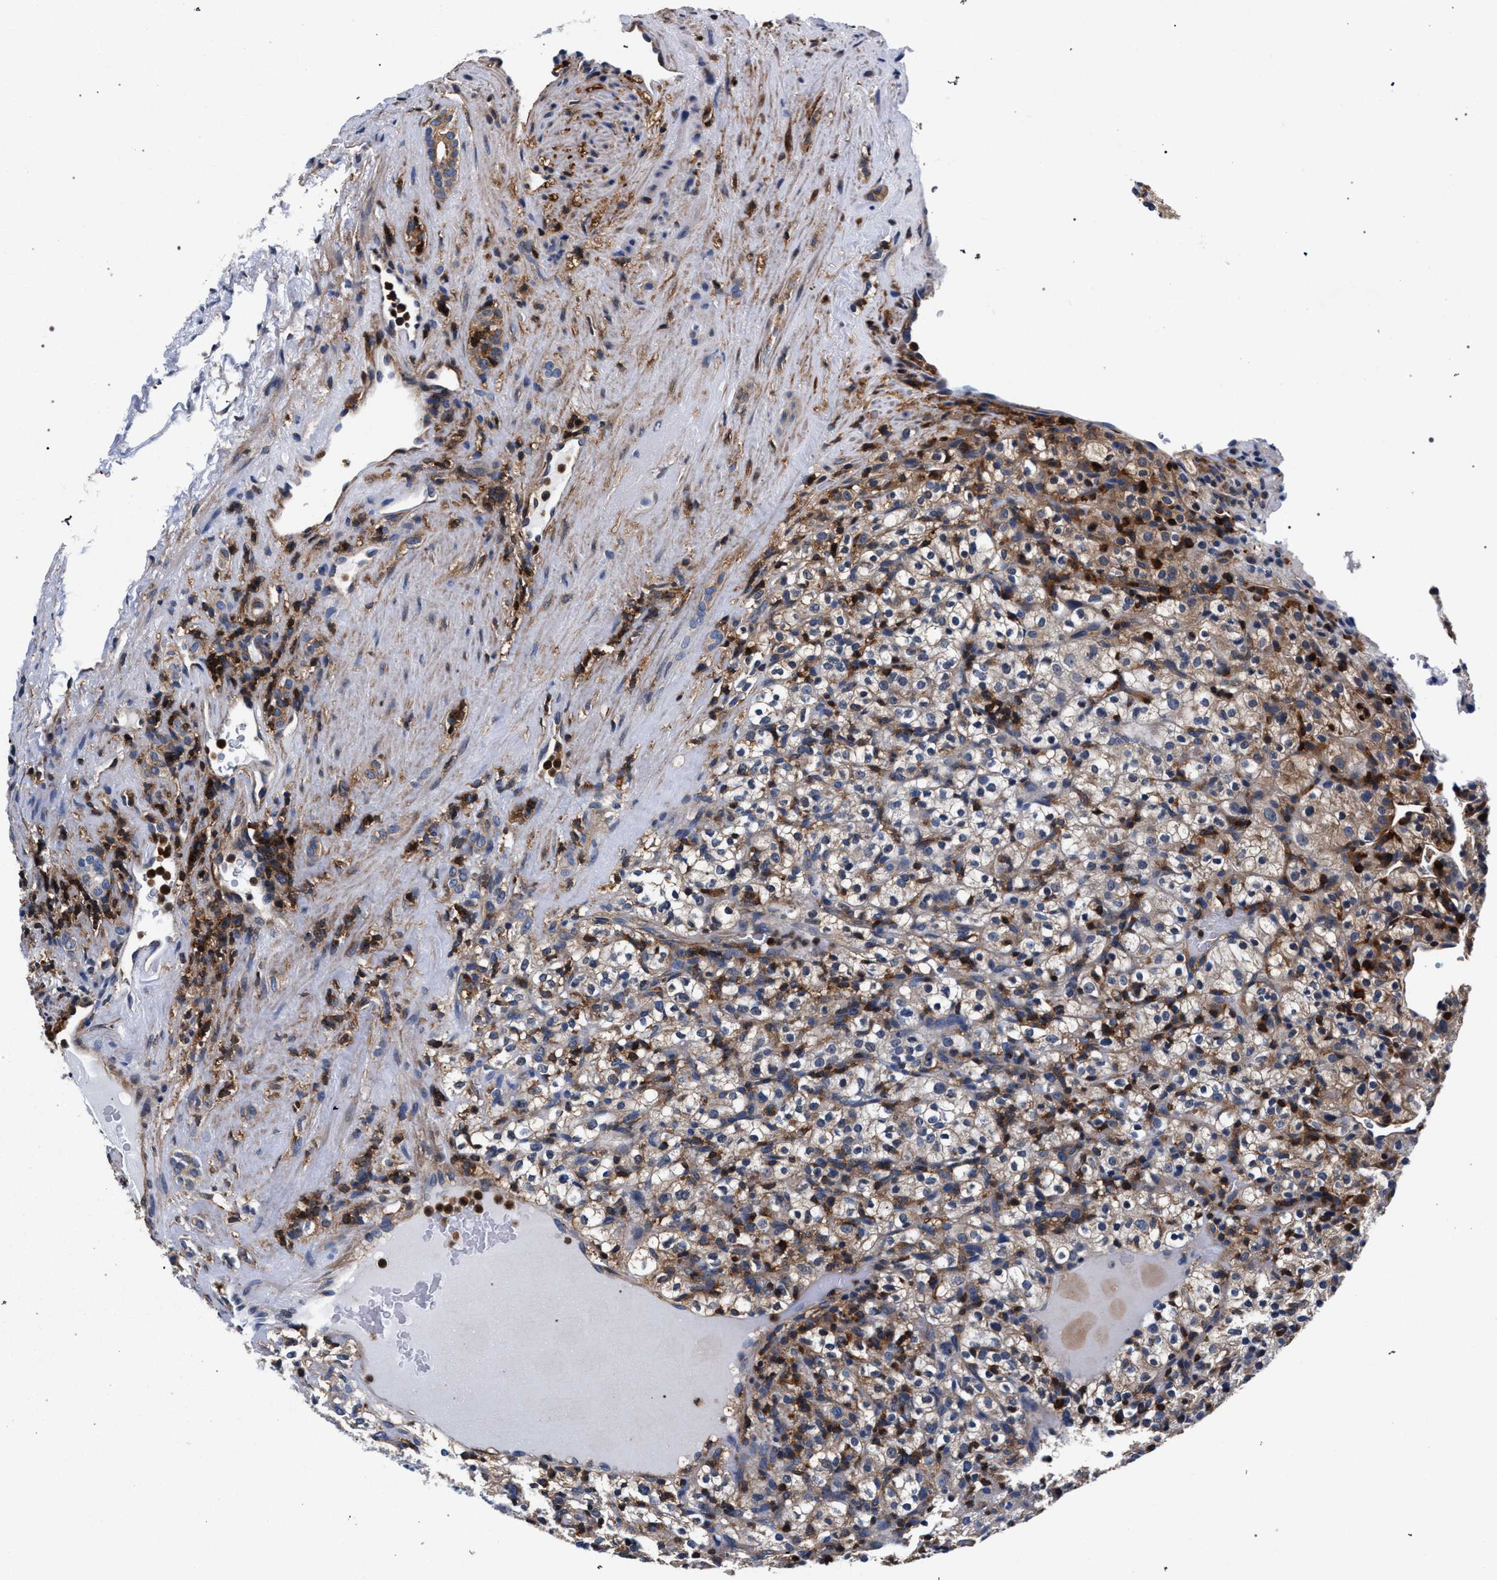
{"staining": {"intensity": "moderate", "quantity": "25%-75%", "location": "cytoplasmic/membranous"}, "tissue": "renal cancer", "cell_type": "Tumor cells", "image_type": "cancer", "snomed": [{"axis": "morphology", "description": "Normal tissue, NOS"}, {"axis": "morphology", "description": "Adenocarcinoma, NOS"}, {"axis": "topography", "description": "Kidney"}], "caption": "IHC (DAB (3,3'-diaminobenzidine)) staining of human renal cancer demonstrates moderate cytoplasmic/membranous protein expression in approximately 25%-75% of tumor cells.", "gene": "LASP1", "patient": {"sex": "female", "age": 72}}